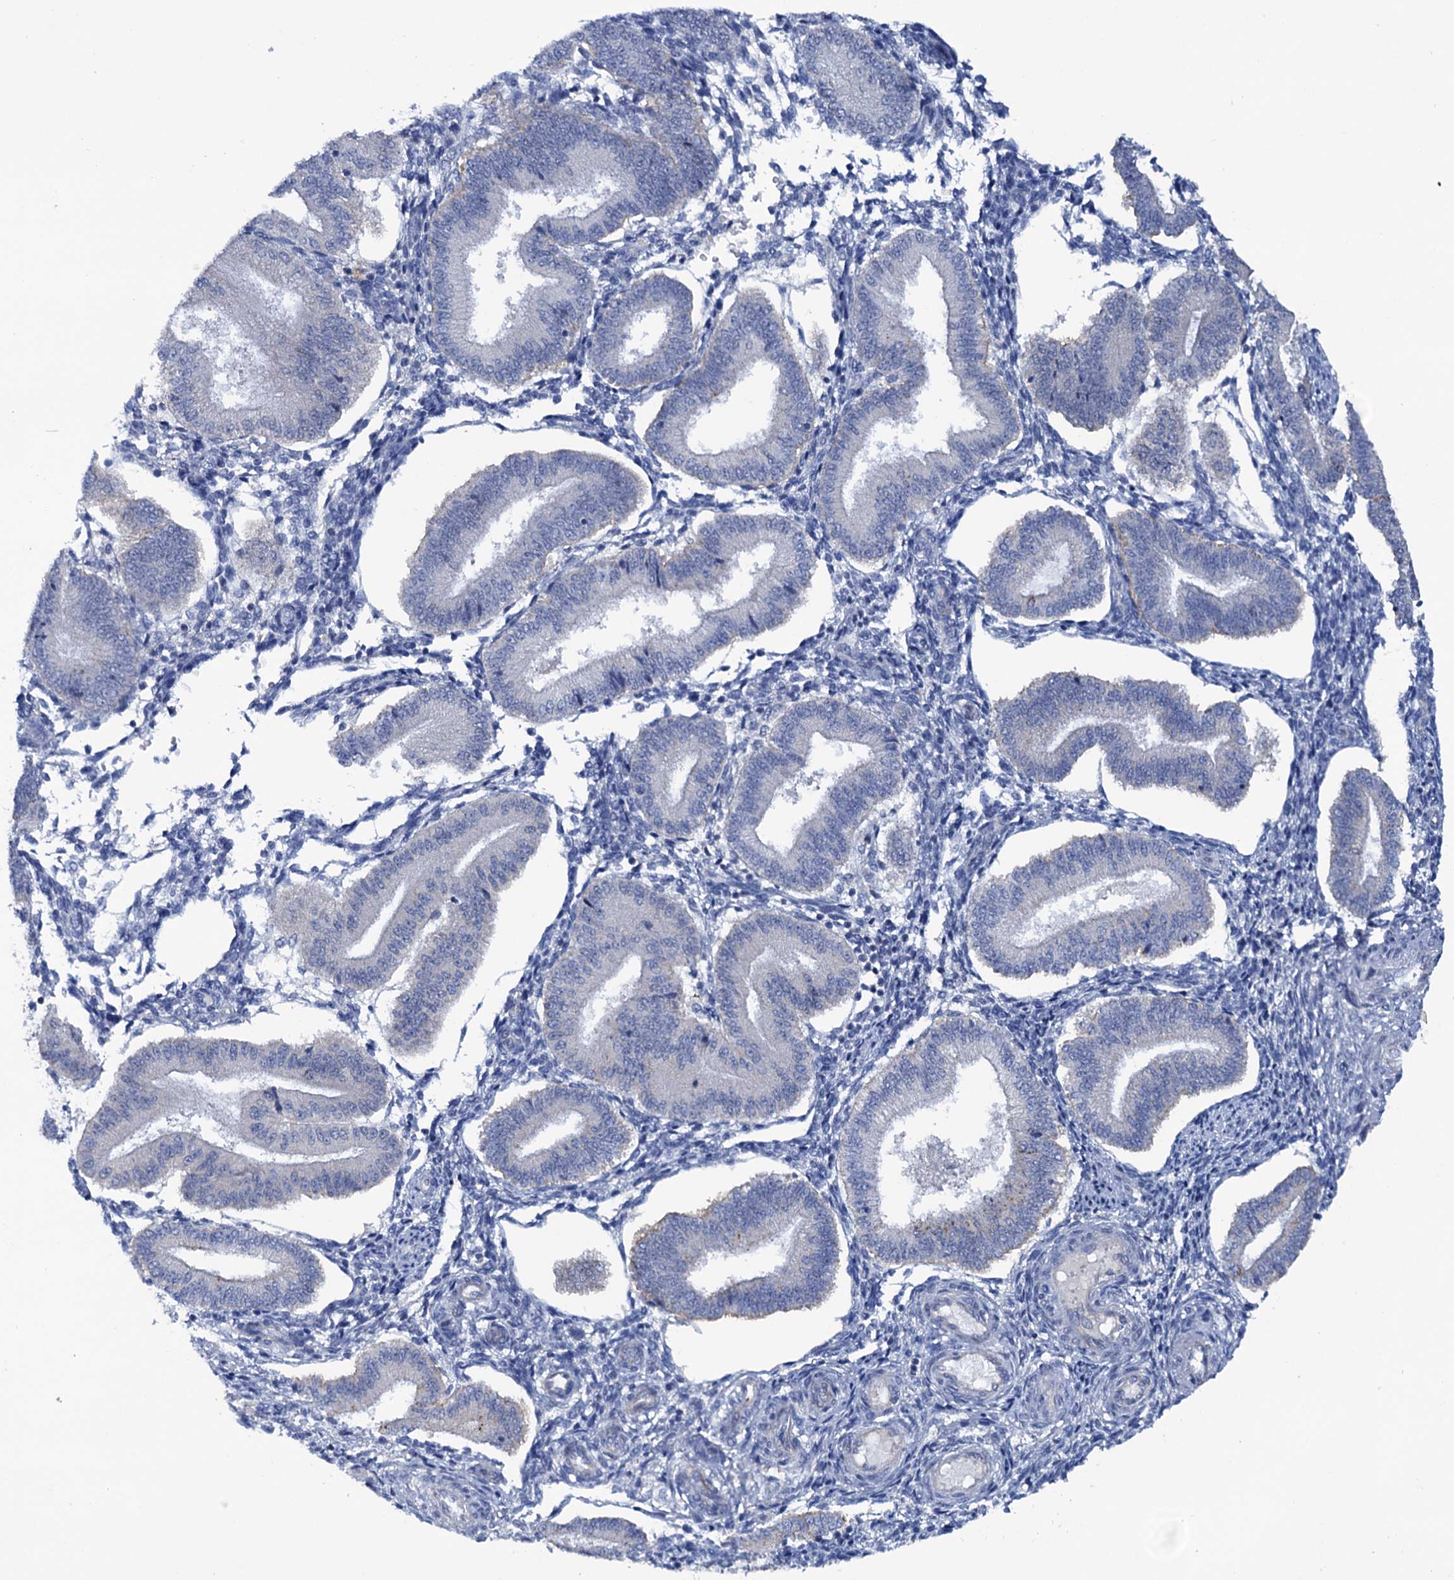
{"staining": {"intensity": "negative", "quantity": "none", "location": "none"}, "tissue": "endometrium", "cell_type": "Cells in endometrial stroma", "image_type": "normal", "snomed": [{"axis": "morphology", "description": "Normal tissue, NOS"}, {"axis": "topography", "description": "Endometrium"}], "caption": "IHC of unremarkable human endometrium exhibits no staining in cells in endometrial stroma. (DAB (3,3'-diaminobenzidine) immunohistochemistry (IHC) with hematoxylin counter stain).", "gene": "FAM111B", "patient": {"sex": "female", "age": 39}}